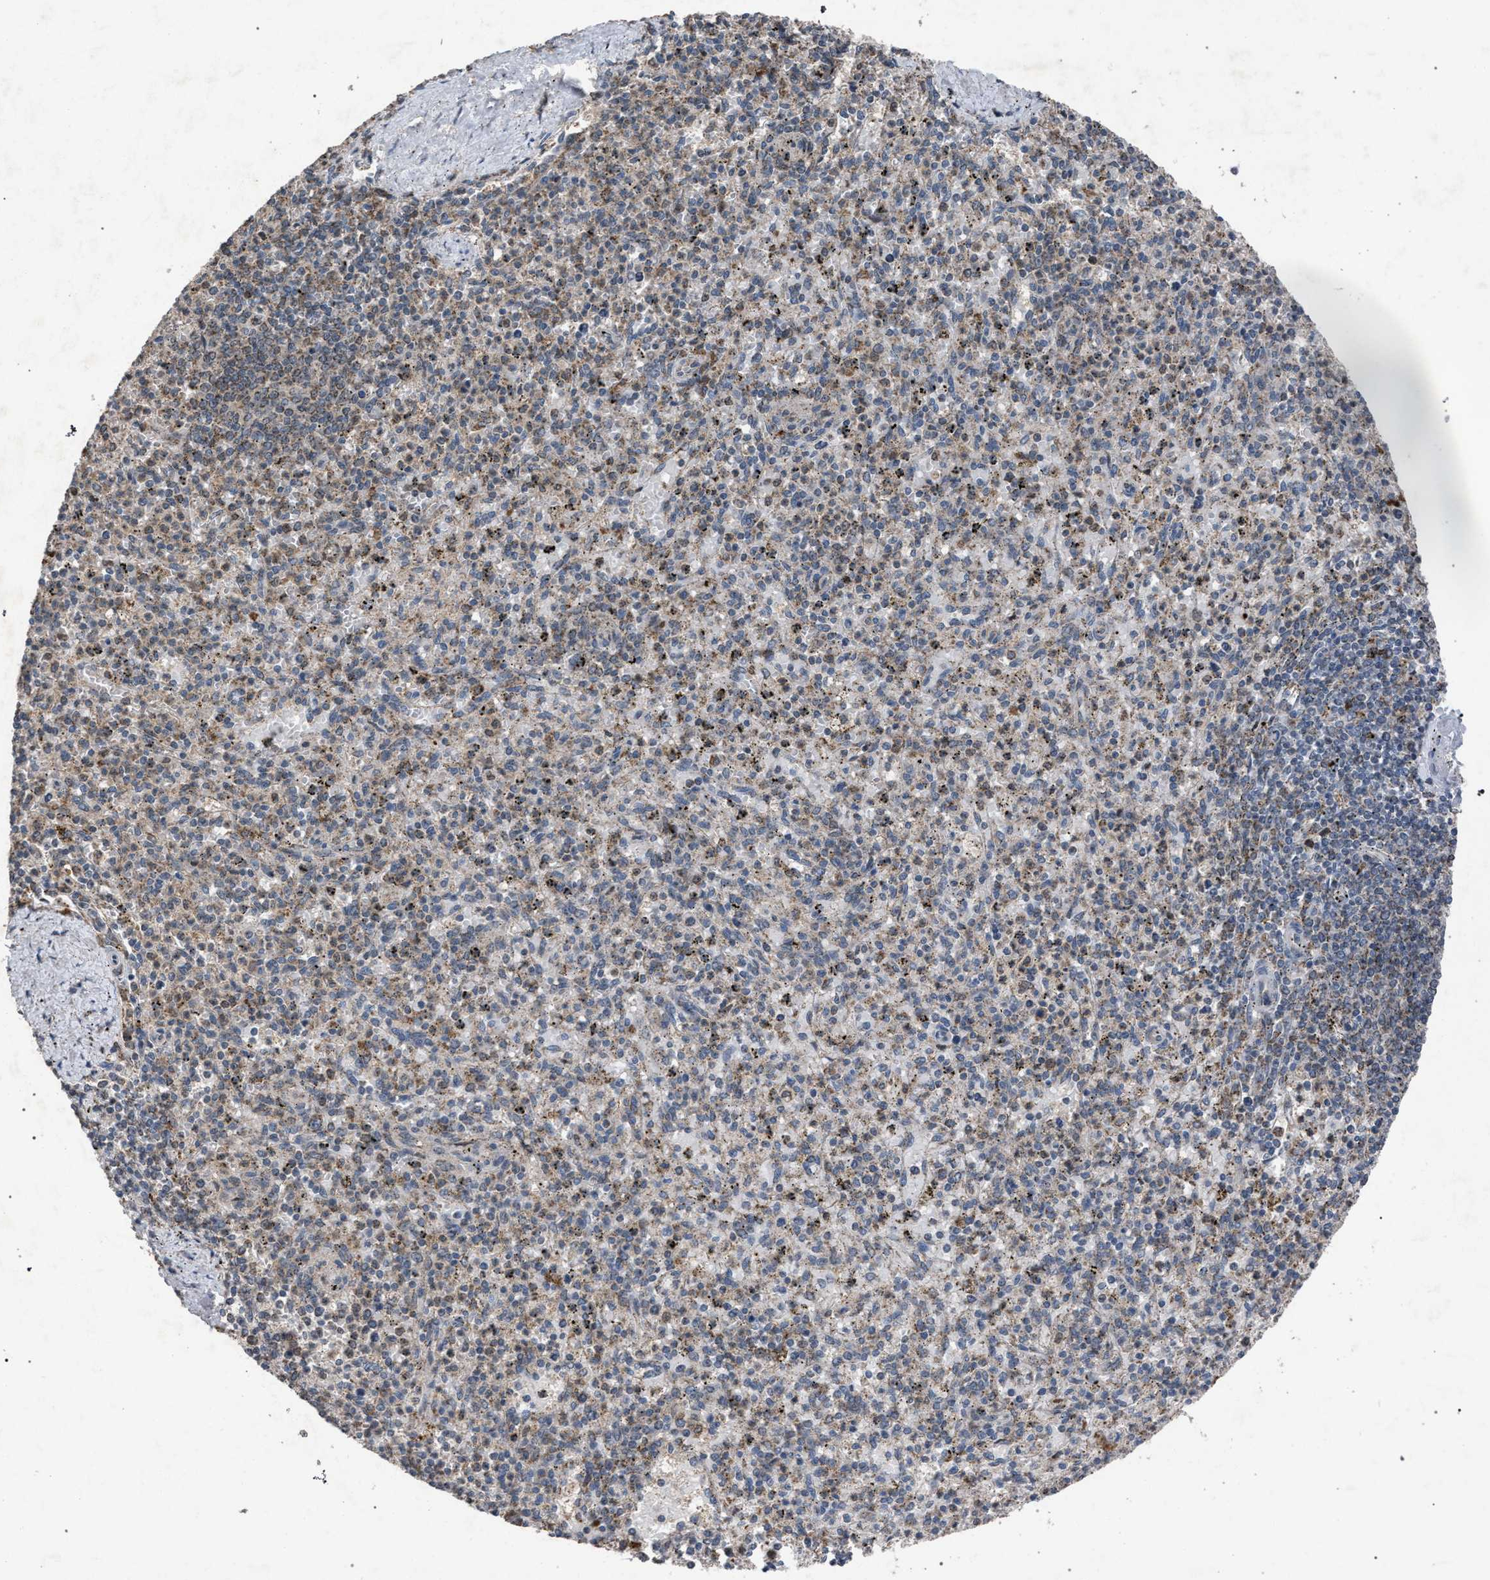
{"staining": {"intensity": "weak", "quantity": "25%-75%", "location": "cytoplasmic/membranous"}, "tissue": "spleen", "cell_type": "Cells in red pulp", "image_type": "normal", "snomed": [{"axis": "morphology", "description": "Normal tissue, NOS"}, {"axis": "topography", "description": "Spleen"}], "caption": "Immunohistochemistry (IHC) (DAB) staining of normal spleen displays weak cytoplasmic/membranous protein positivity in about 25%-75% of cells in red pulp.", "gene": "HSD17B4", "patient": {"sex": "male", "age": 72}}